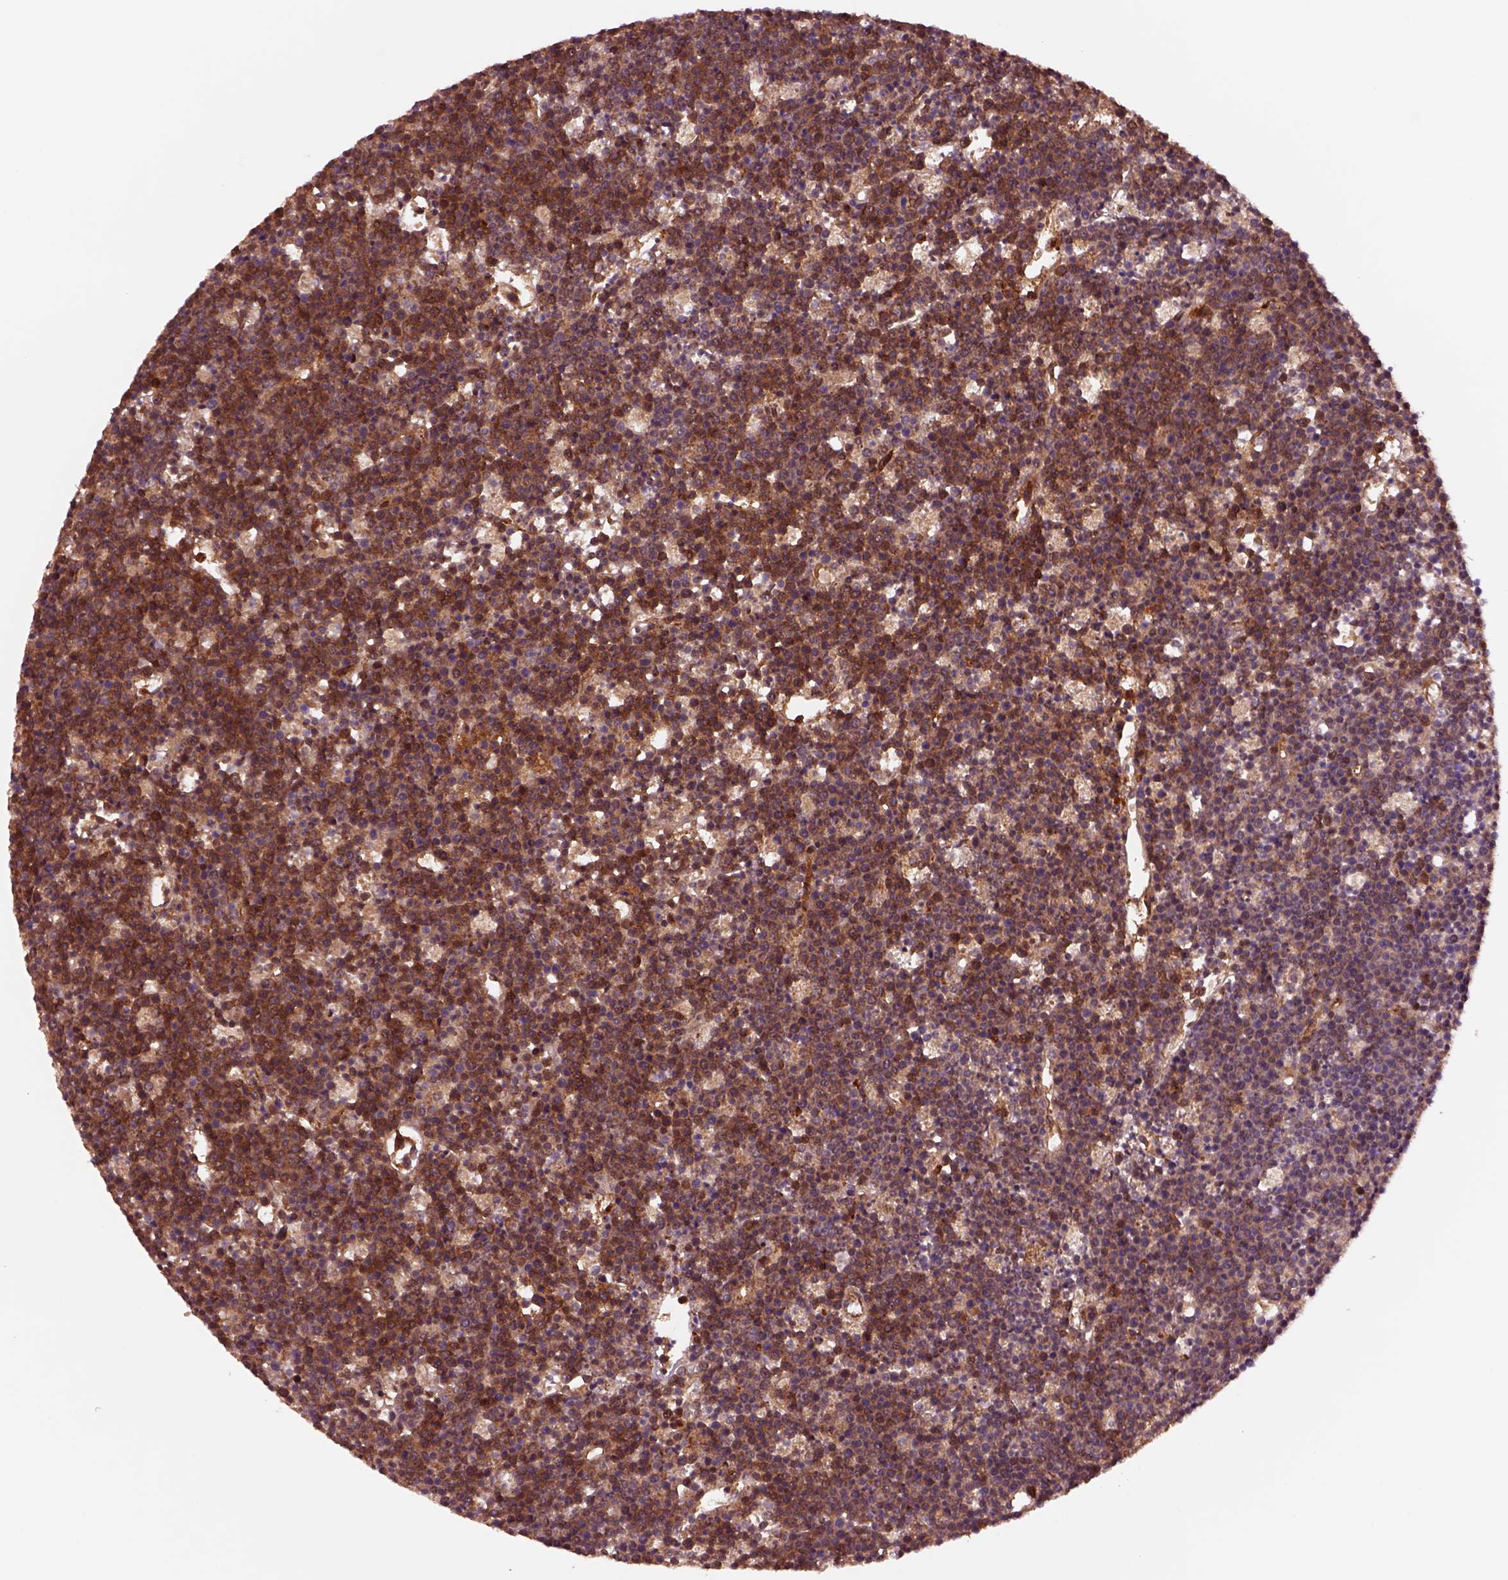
{"staining": {"intensity": "strong", "quantity": ">75%", "location": "cytoplasmic/membranous"}, "tissue": "lymphoma", "cell_type": "Tumor cells", "image_type": "cancer", "snomed": [{"axis": "morphology", "description": "Malignant lymphoma, non-Hodgkin's type, High grade"}, {"axis": "topography", "description": "Ovary"}], "caption": "Protein expression analysis of human malignant lymphoma, non-Hodgkin's type (high-grade) reveals strong cytoplasmic/membranous expression in approximately >75% of tumor cells.", "gene": "WASHC2A", "patient": {"sex": "female", "age": 56}}